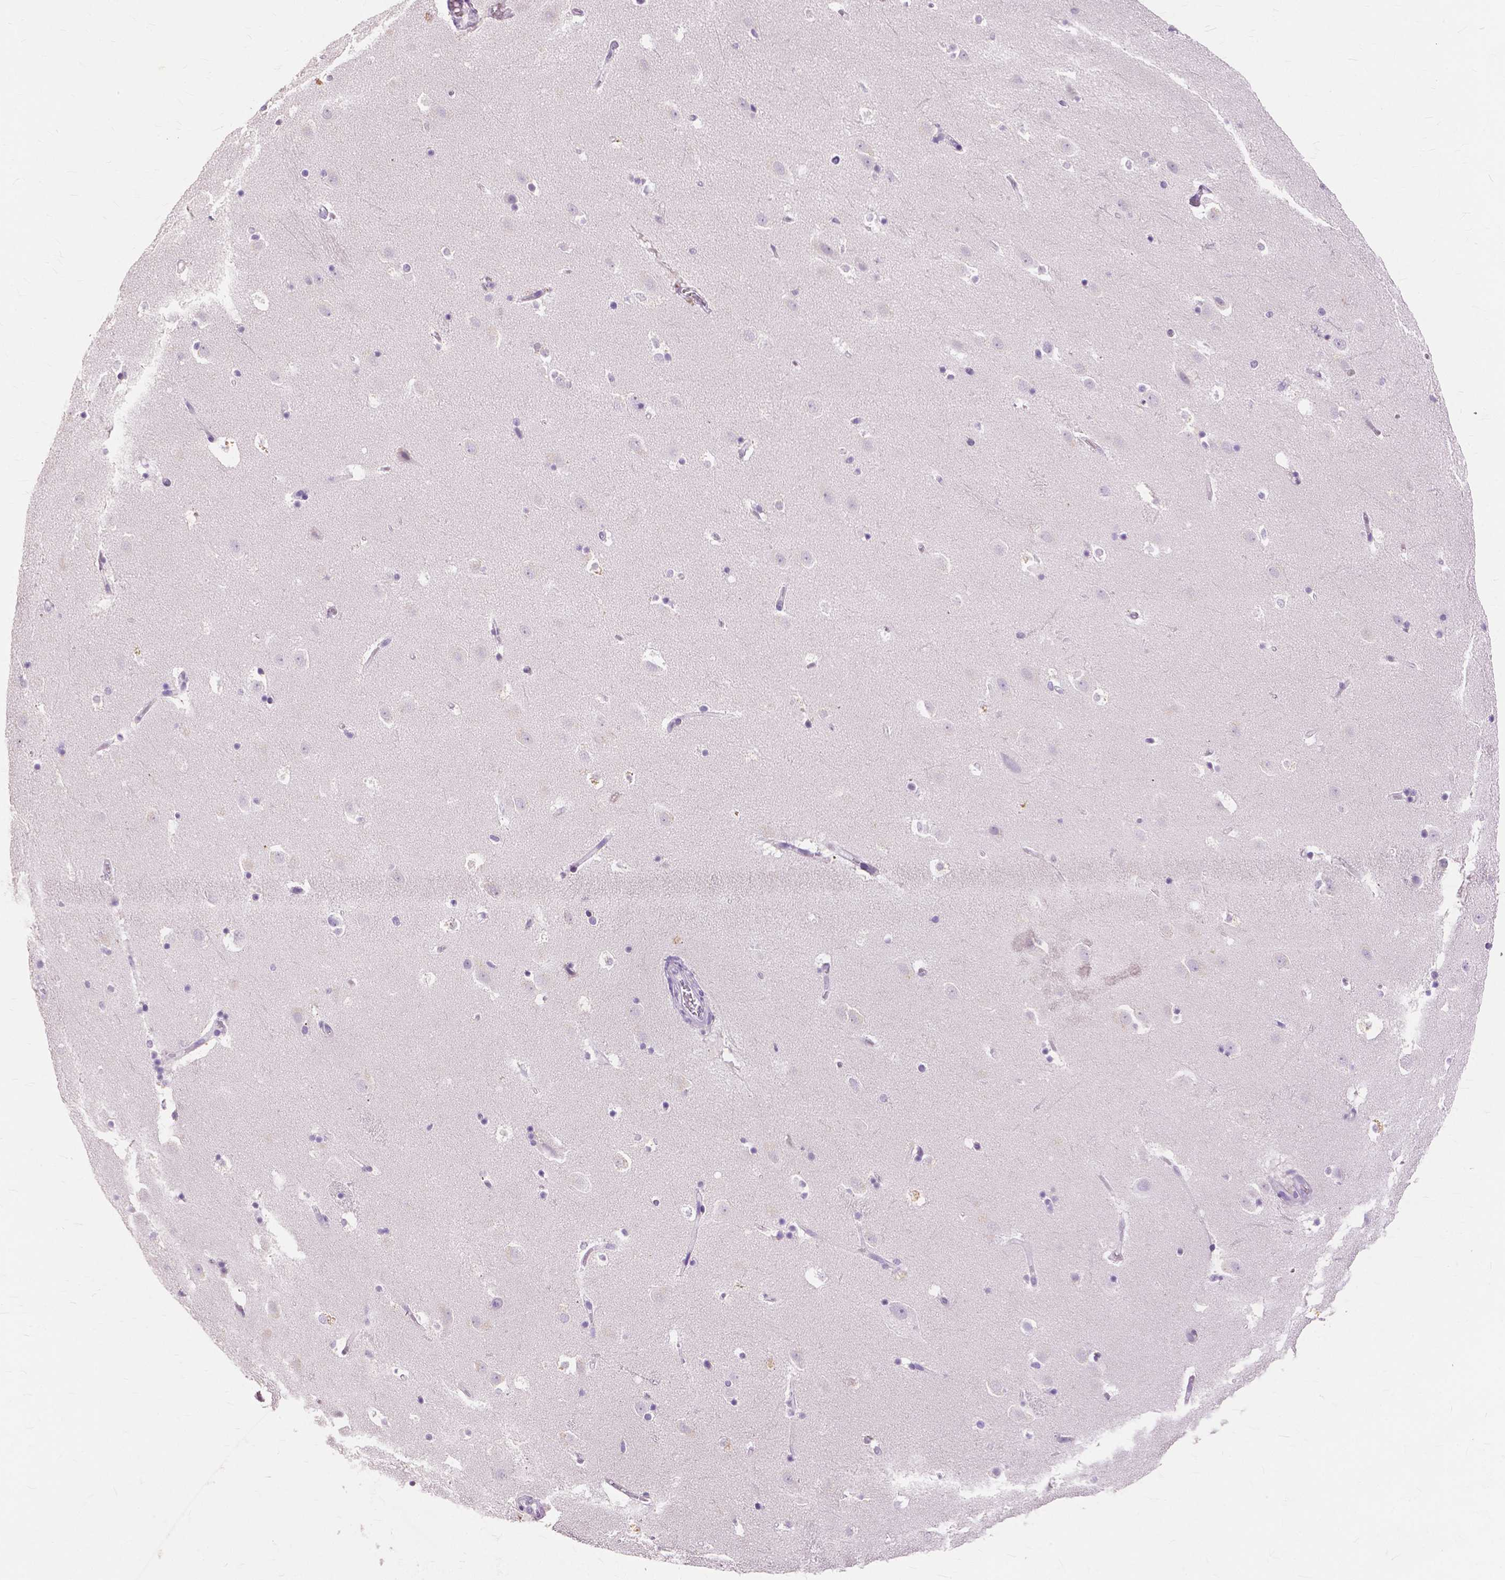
{"staining": {"intensity": "negative", "quantity": "none", "location": "none"}, "tissue": "caudate", "cell_type": "Glial cells", "image_type": "normal", "snomed": [{"axis": "morphology", "description": "Normal tissue, NOS"}, {"axis": "topography", "description": "Lateral ventricle wall"}], "caption": "Caudate was stained to show a protein in brown. There is no significant positivity in glial cells. The staining was performed using DAB (3,3'-diaminobenzidine) to visualize the protein expression in brown, while the nuclei were stained in blue with hematoxylin (Magnification: 20x).", "gene": "CXCR2", "patient": {"sex": "male", "age": 37}}